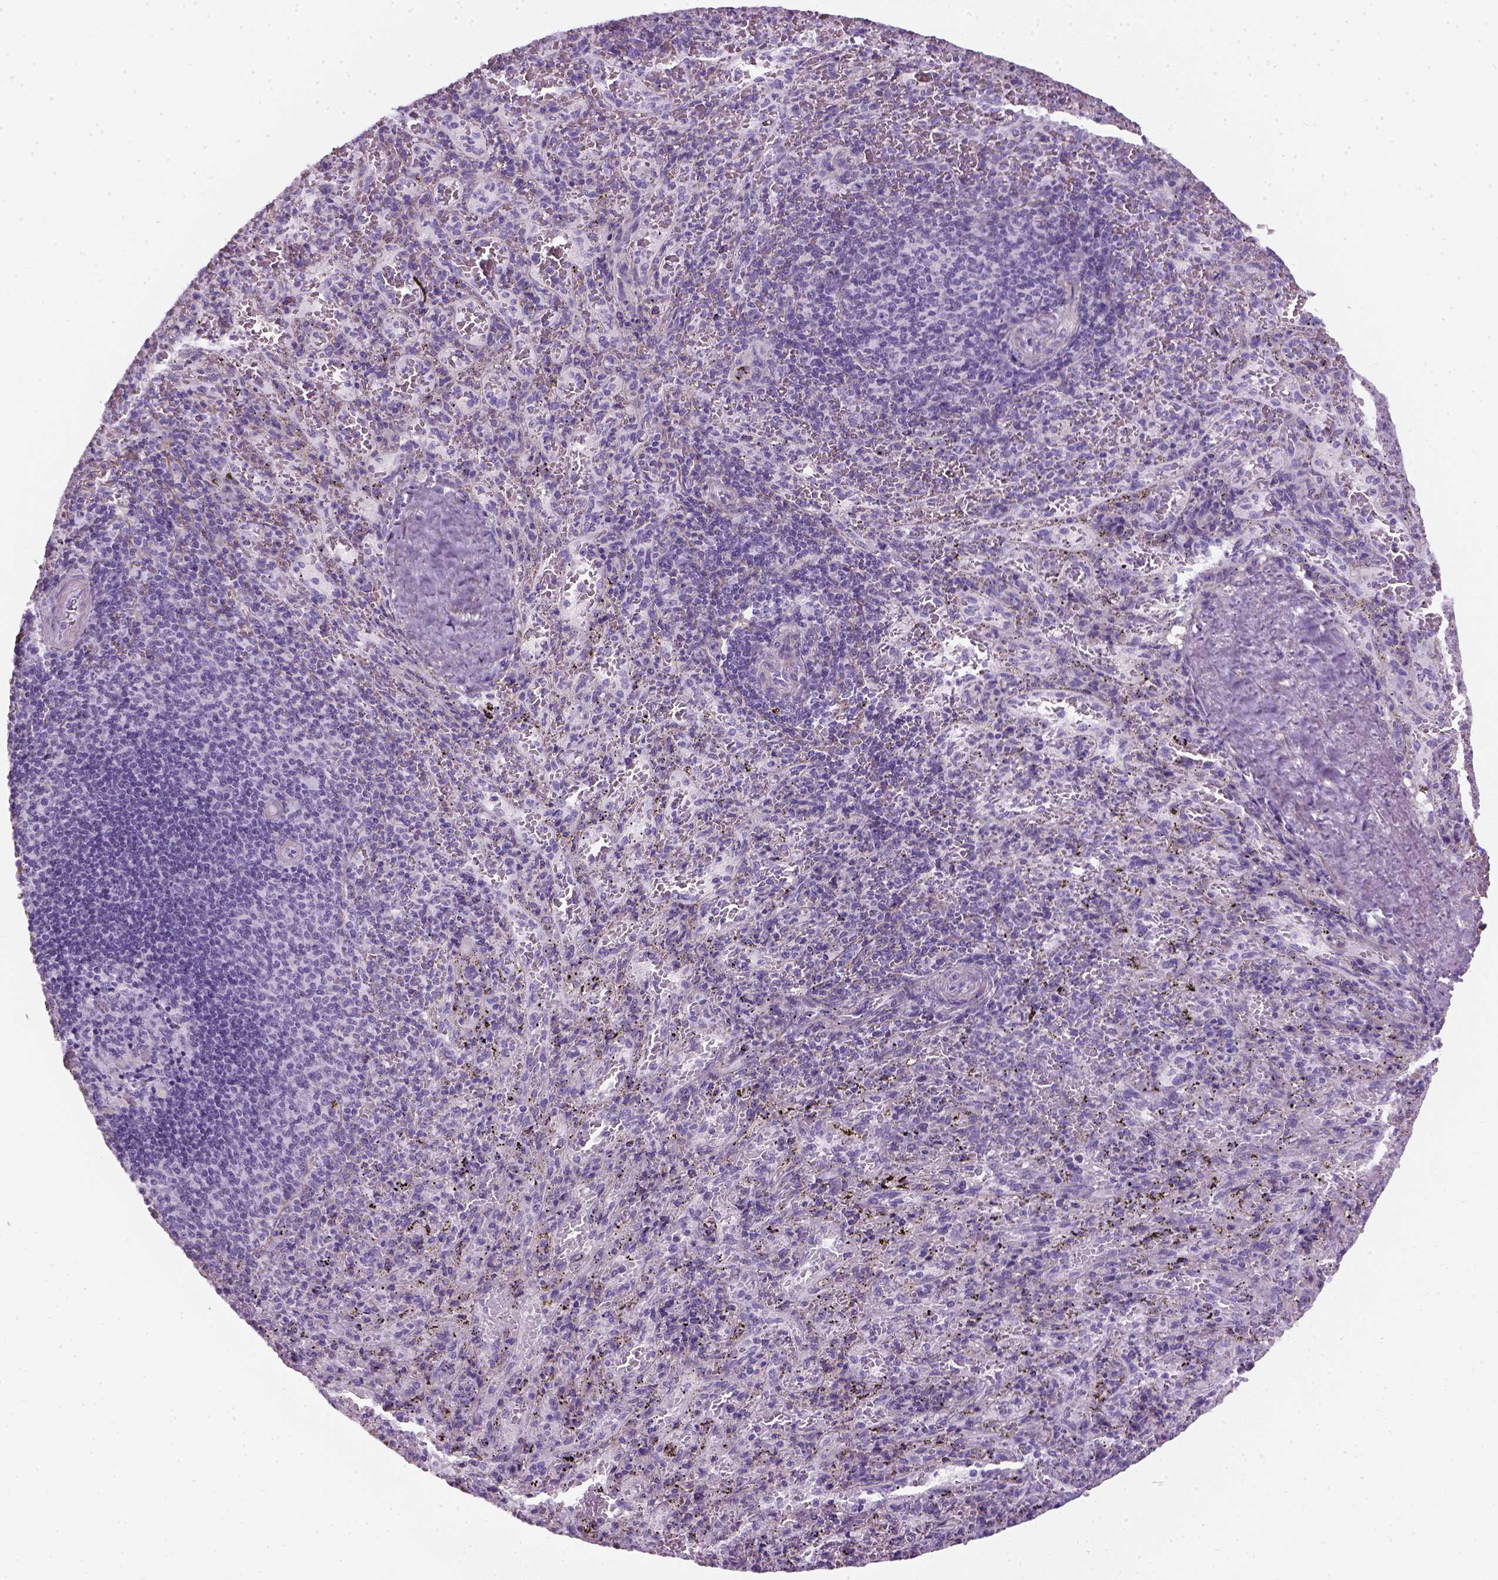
{"staining": {"intensity": "negative", "quantity": "none", "location": "none"}, "tissue": "spleen", "cell_type": "Cells in red pulp", "image_type": "normal", "snomed": [{"axis": "morphology", "description": "Normal tissue, NOS"}, {"axis": "topography", "description": "Spleen"}], "caption": "IHC photomicrograph of unremarkable spleen stained for a protein (brown), which shows no positivity in cells in red pulp. Nuclei are stained in blue.", "gene": "FAM161A", "patient": {"sex": "male", "age": 57}}